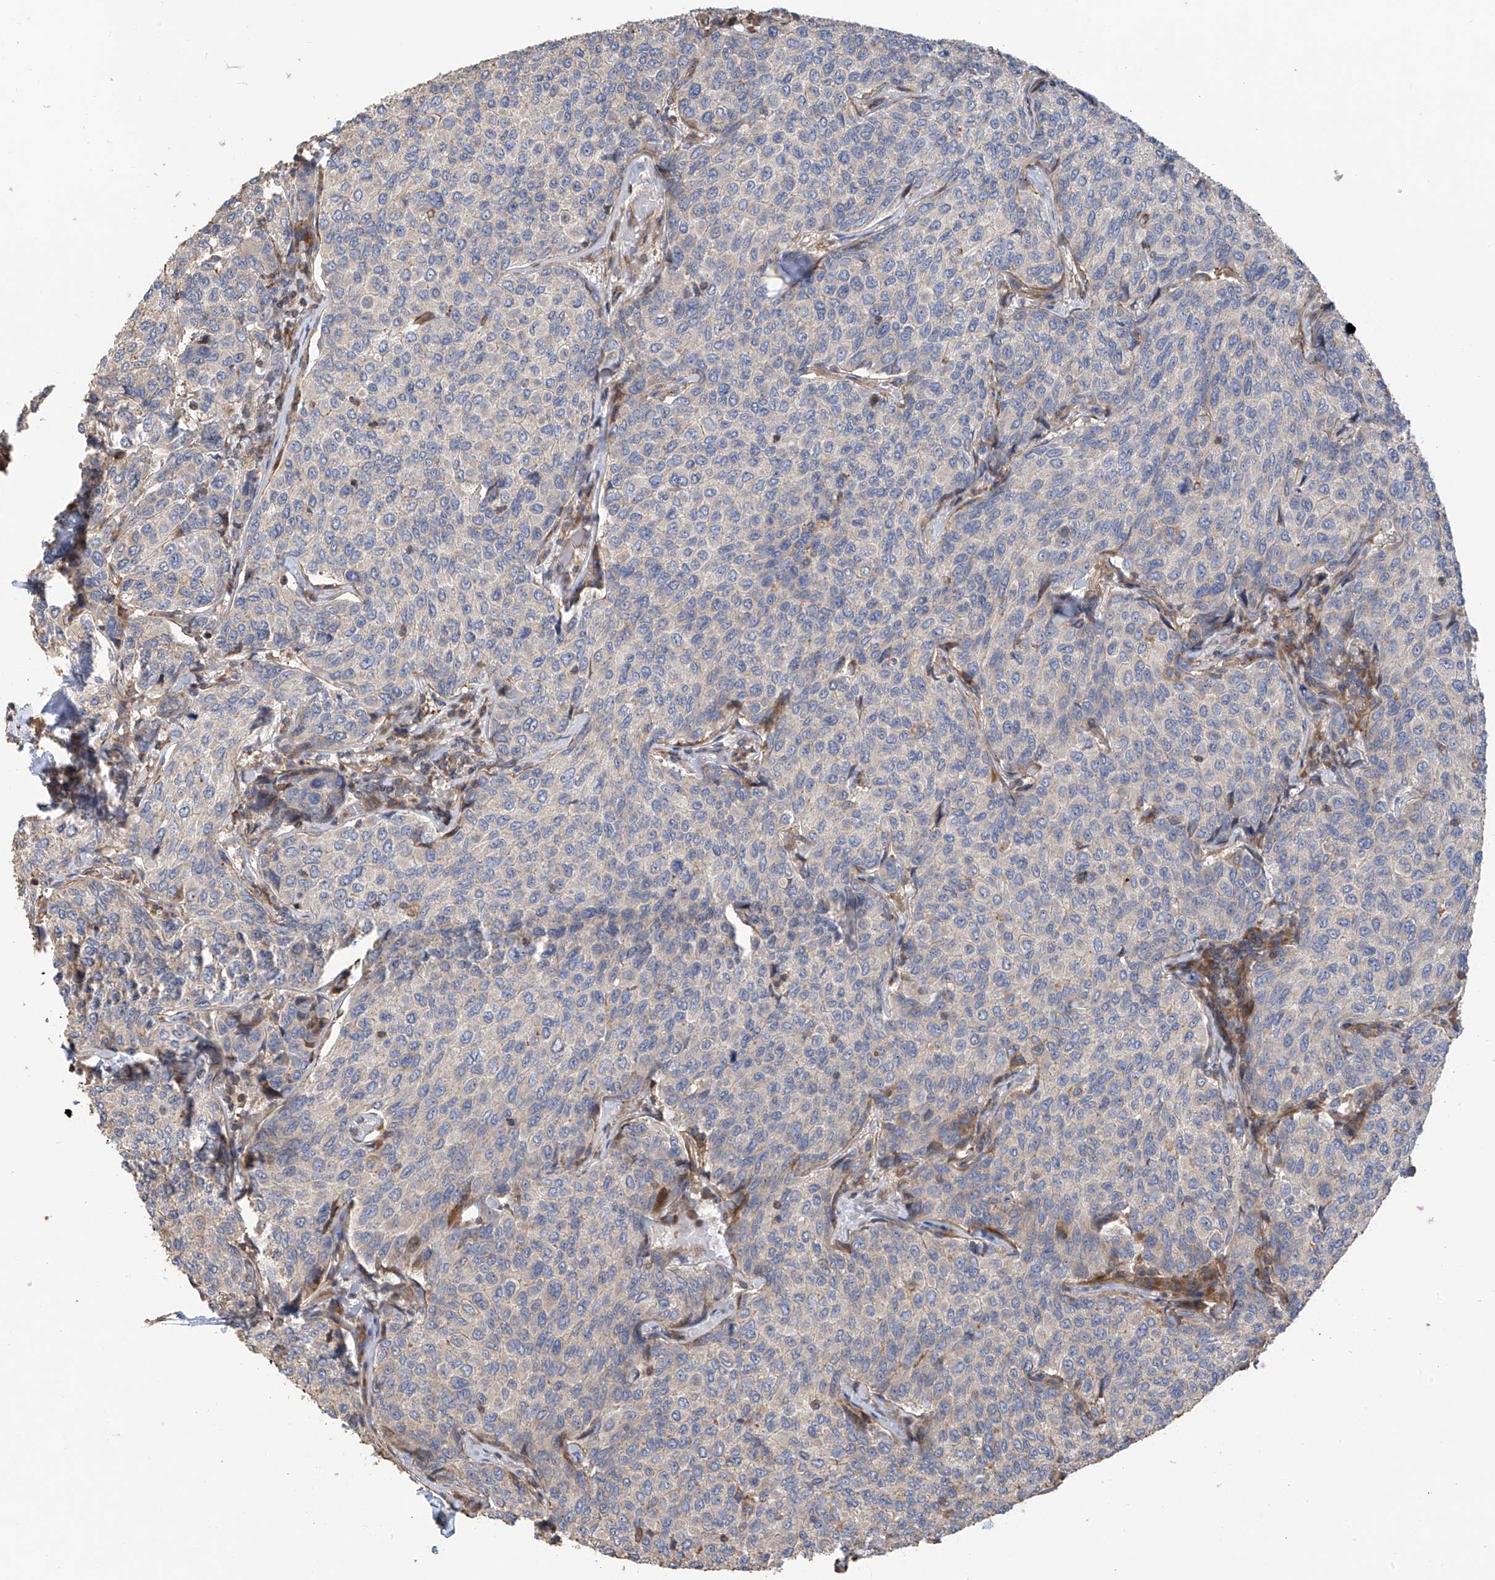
{"staining": {"intensity": "negative", "quantity": "none", "location": "none"}, "tissue": "breast cancer", "cell_type": "Tumor cells", "image_type": "cancer", "snomed": [{"axis": "morphology", "description": "Duct carcinoma"}, {"axis": "topography", "description": "Breast"}], "caption": "Immunohistochemistry (IHC) histopathology image of human breast intraductal carcinoma stained for a protein (brown), which displays no expression in tumor cells.", "gene": "SLC43A3", "patient": {"sex": "female", "age": 55}}